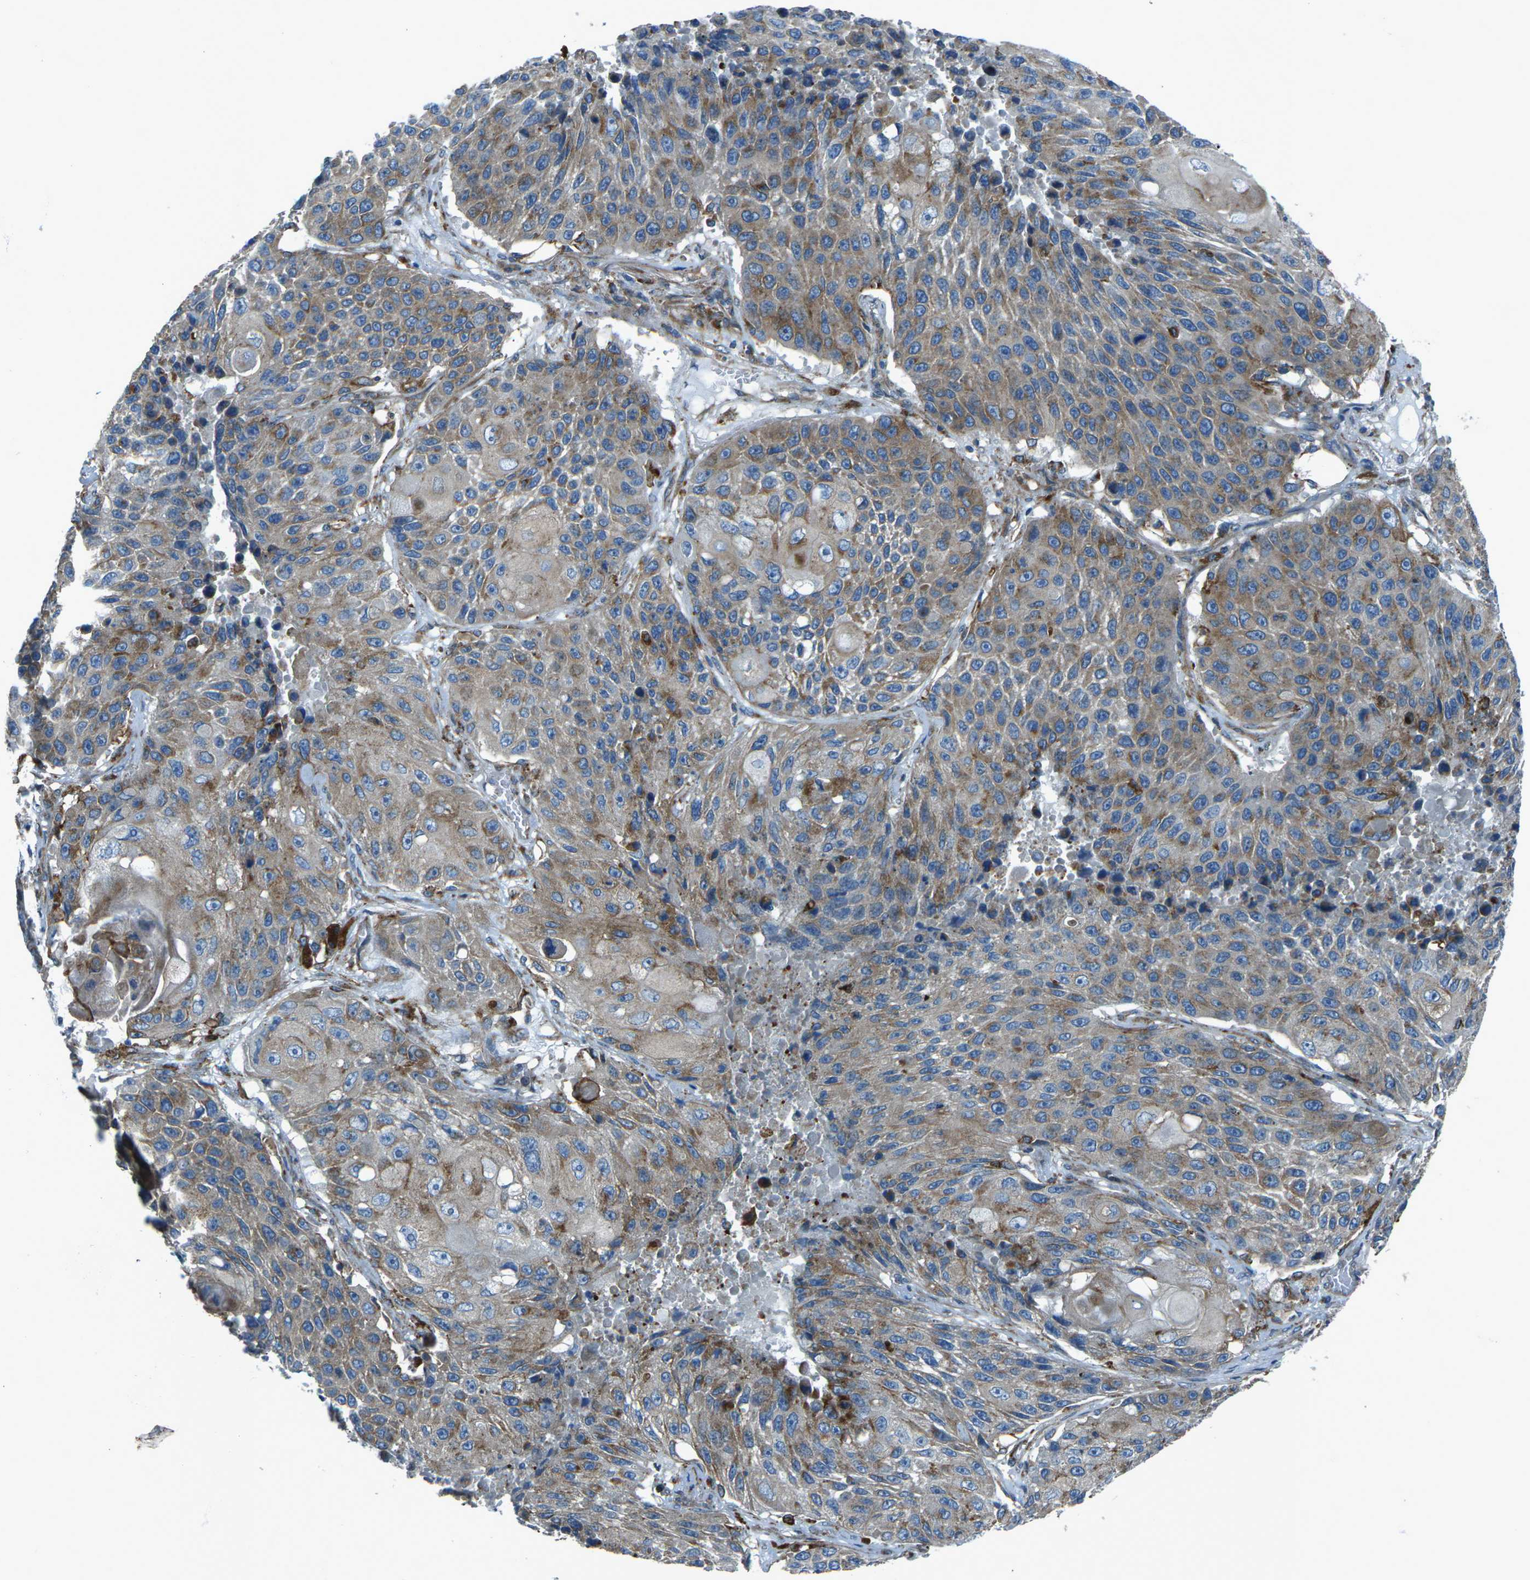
{"staining": {"intensity": "moderate", "quantity": "25%-75%", "location": "cytoplasmic/membranous"}, "tissue": "lung cancer", "cell_type": "Tumor cells", "image_type": "cancer", "snomed": [{"axis": "morphology", "description": "Squamous cell carcinoma, NOS"}, {"axis": "topography", "description": "Lung"}], "caption": "This is a micrograph of IHC staining of squamous cell carcinoma (lung), which shows moderate expression in the cytoplasmic/membranous of tumor cells.", "gene": "CDK17", "patient": {"sex": "male", "age": 61}}